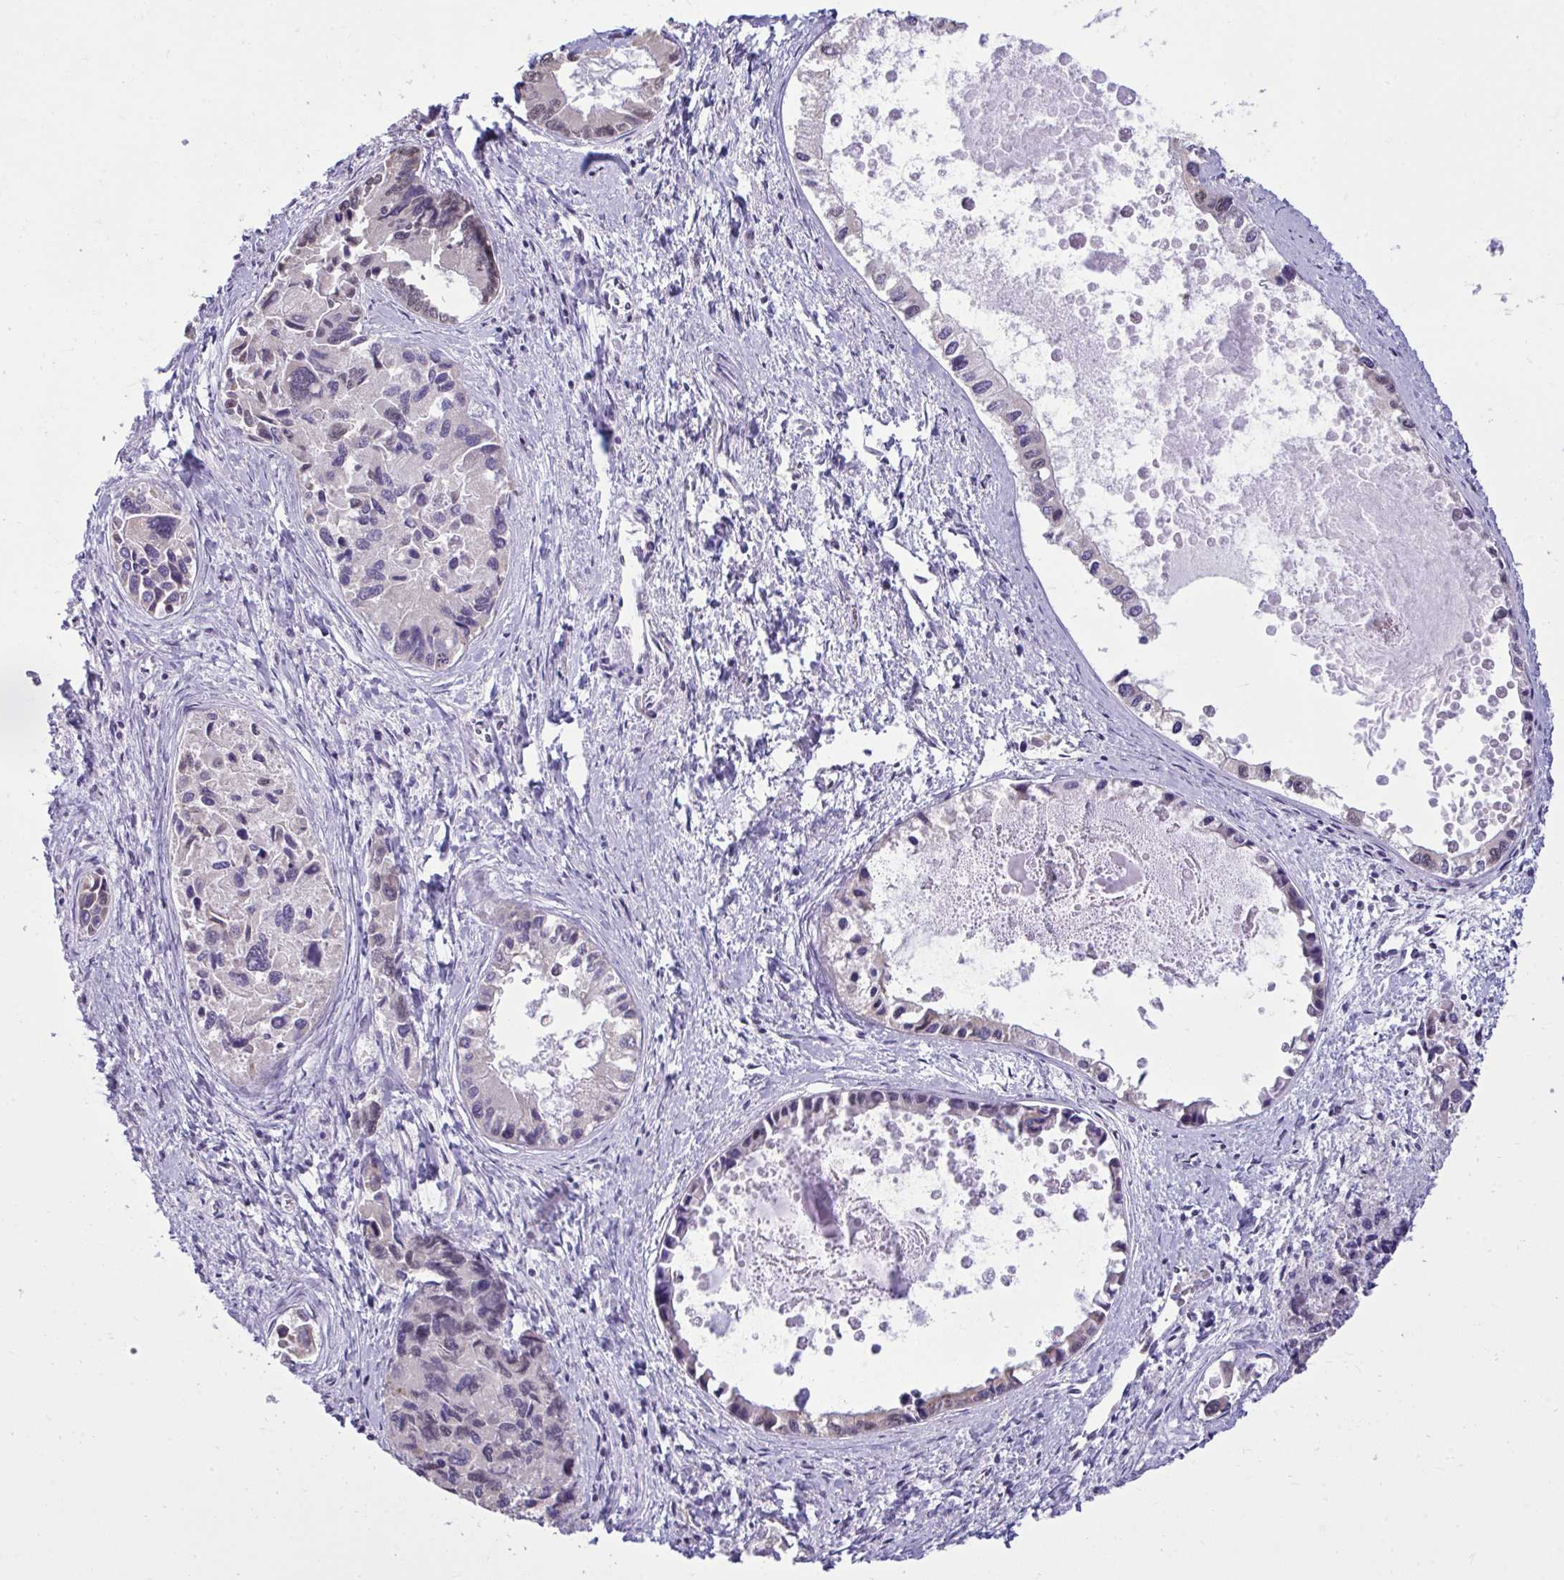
{"staining": {"intensity": "negative", "quantity": "none", "location": "none"}, "tissue": "liver cancer", "cell_type": "Tumor cells", "image_type": "cancer", "snomed": [{"axis": "morphology", "description": "Cholangiocarcinoma"}, {"axis": "topography", "description": "Liver"}], "caption": "DAB (3,3'-diaminobenzidine) immunohistochemical staining of liver cancer (cholangiocarcinoma) exhibits no significant staining in tumor cells. Brightfield microscopy of IHC stained with DAB (3,3'-diaminobenzidine) (brown) and hematoxylin (blue), captured at high magnification.", "gene": "NPPA", "patient": {"sex": "male", "age": 66}}